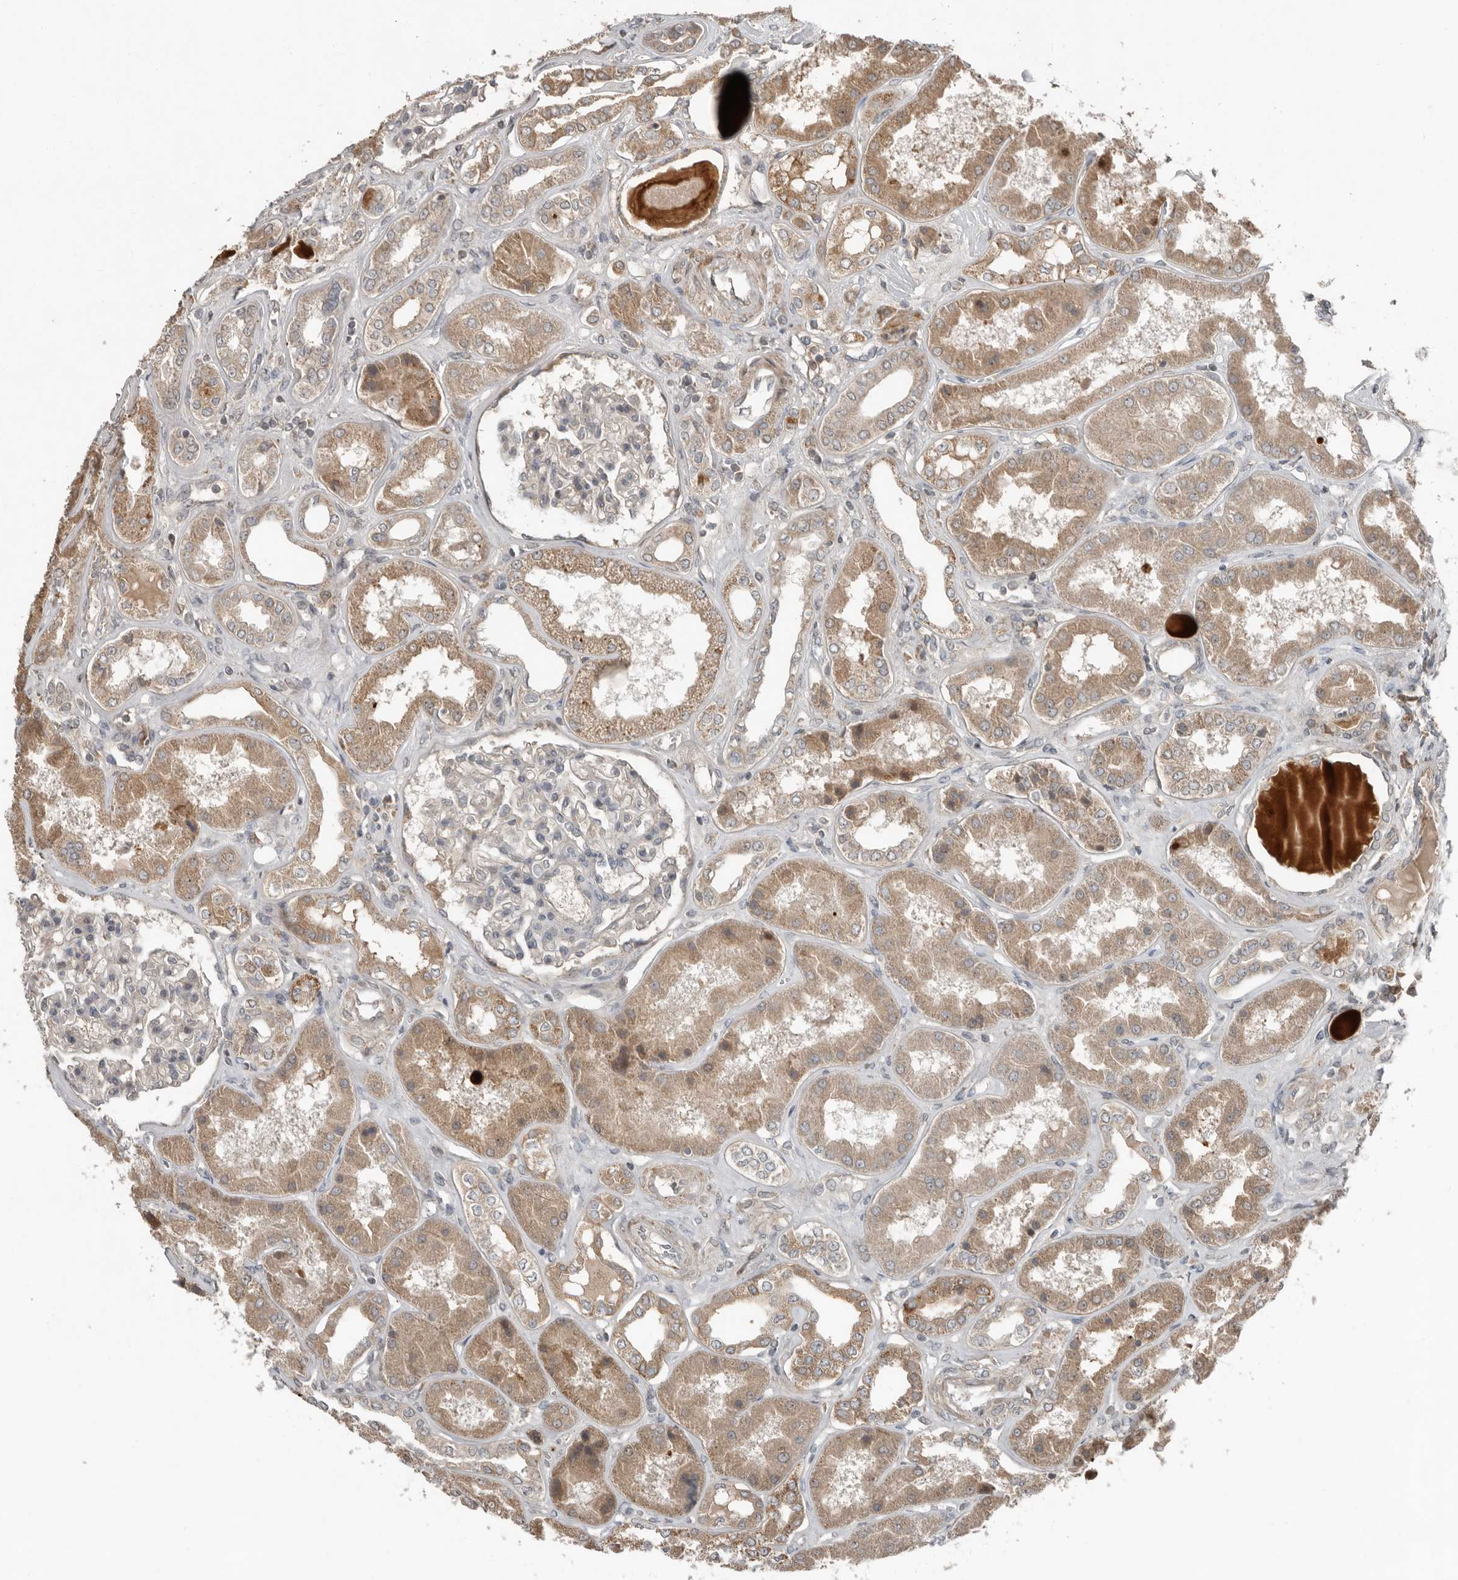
{"staining": {"intensity": "weak", "quantity": "<25%", "location": "cytoplasmic/membranous"}, "tissue": "kidney", "cell_type": "Cells in glomeruli", "image_type": "normal", "snomed": [{"axis": "morphology", "description": "Normal tissue, NOS"}, {"axis": "topography", "description": "Kidney"}], "caption": "Immunohistochemical staining of normal kidney exhibits no significant staining in cells in glomeruli. (DAB immunohistochemistry with hematoxylin counter stain).", "gene": "SLC6A7", "patient": {"sex": "female", "age": 56}}